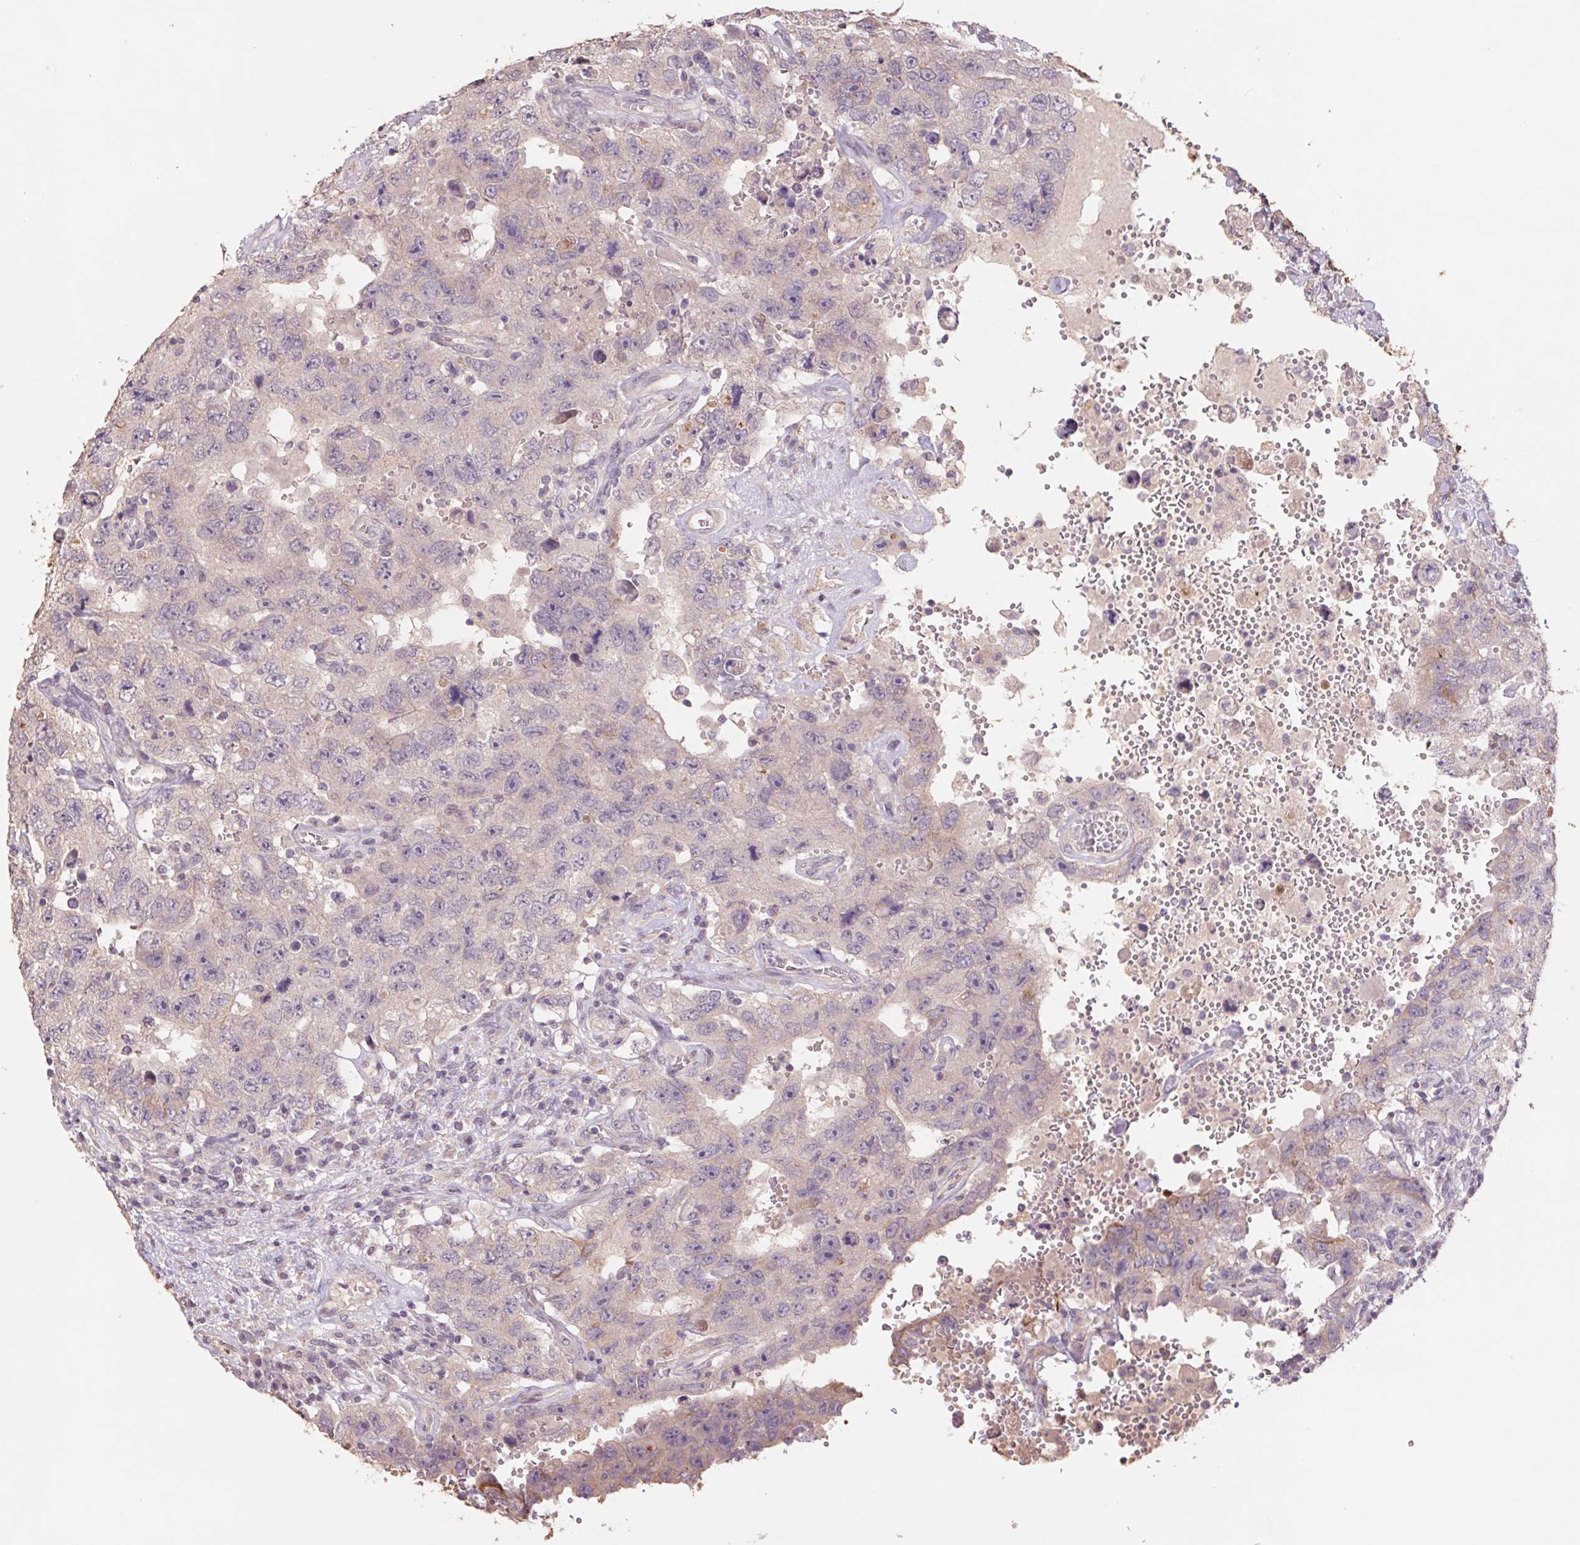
{"staining": {"intensity": "weak", "quantity": ">75%", "location": "cytoplasmic/membranous"}, "tissue": "testis cancer", "cell_type": "Tumor cells", "image_type": "cancer", "snomed": [{"axis": "morphology", "description": "Carcinoma, Embryonal, NOS"}, {"axis": "topography", "description": "Testis"}], "caption": "The micrograph exhibits staining of testis cancer, revealing weak cytoplasmic/membranous protein staining (brown color) within tumor cells. The protein of interest is shown in brown color, while the nuclei are stained blue.", "gene": "GRM2", "patient": {"sex": "male", "age": 26}}